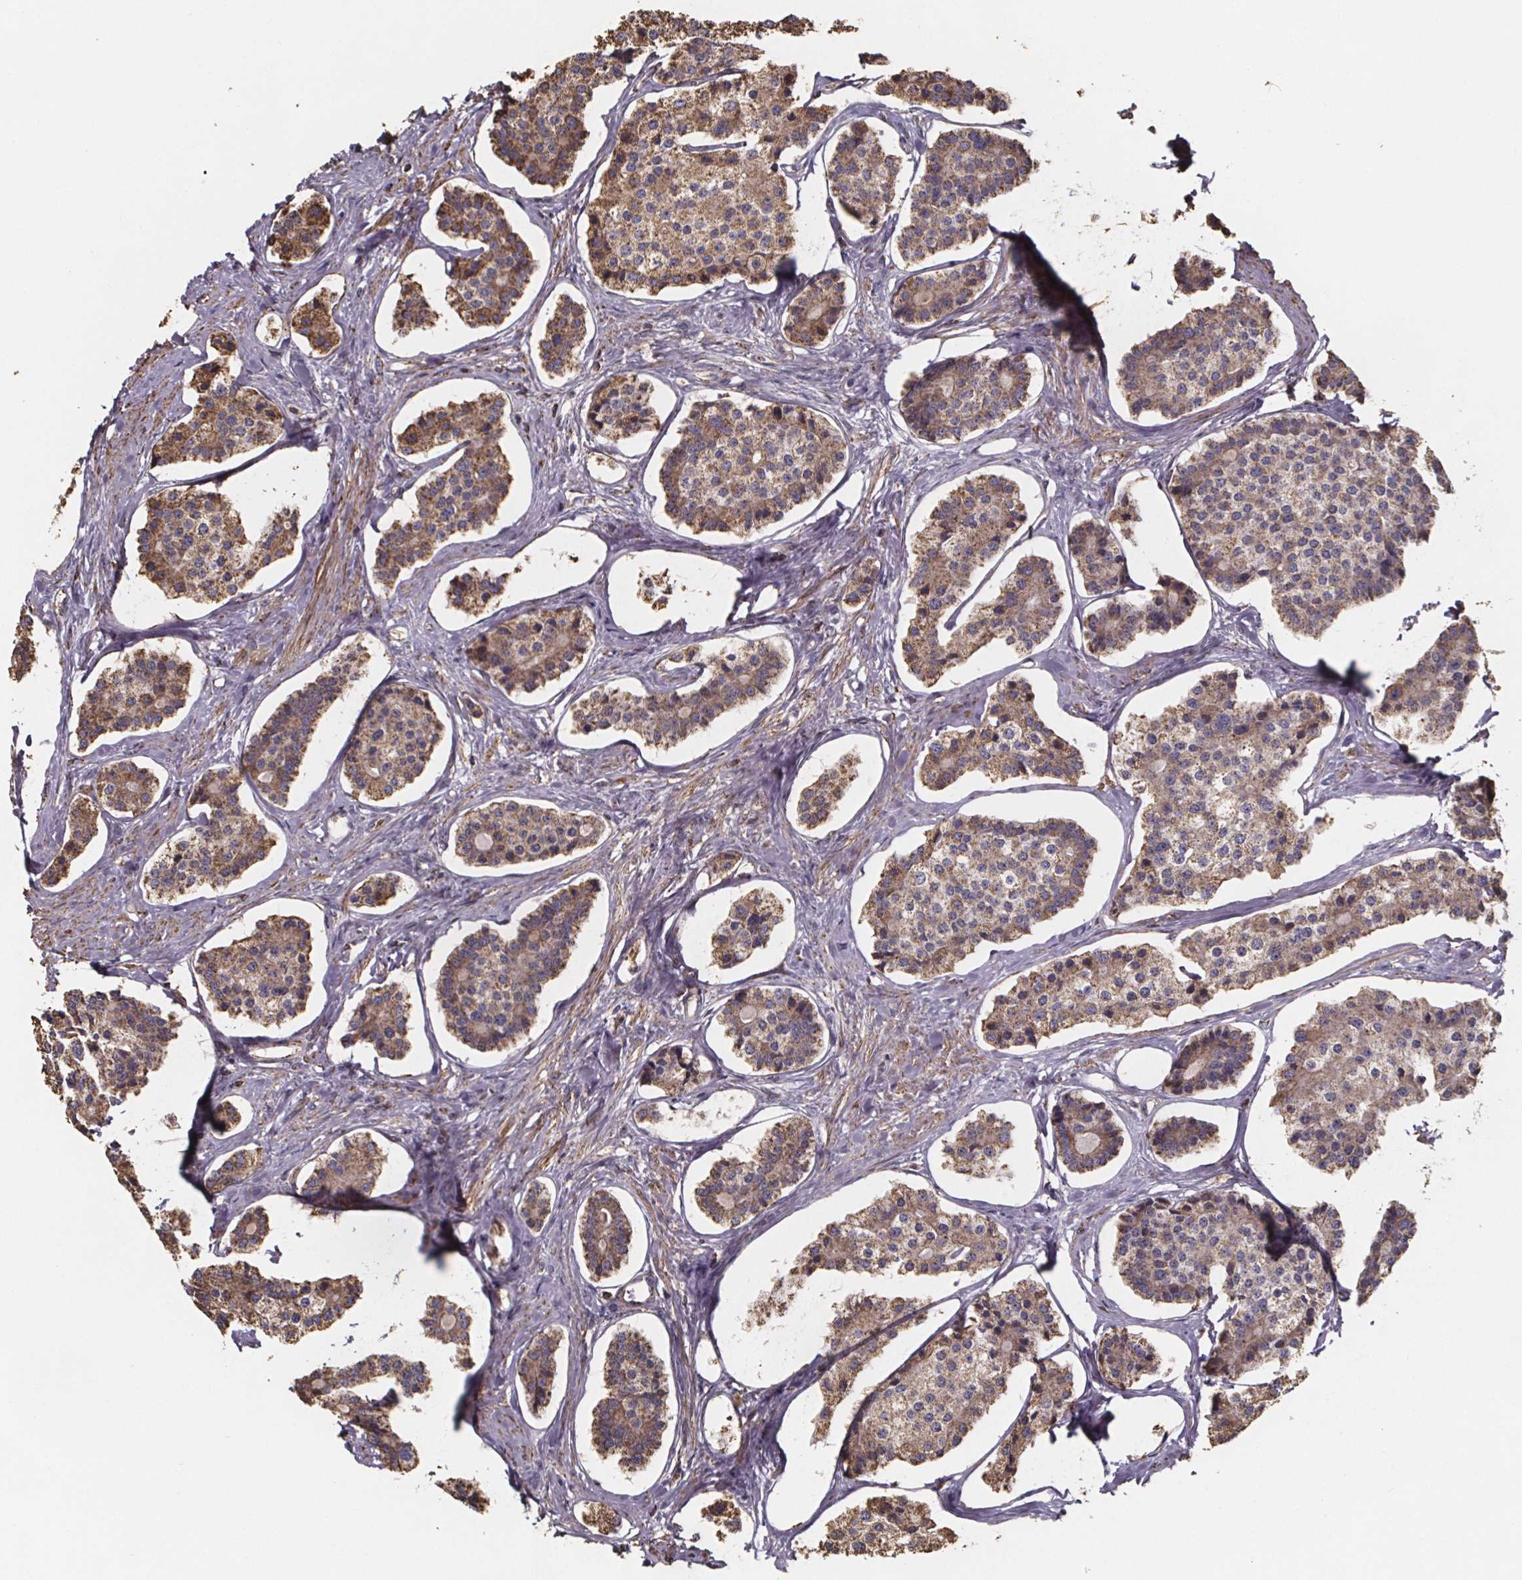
{"staining": {"intensity": "moderate", "quantity": ">75%", "location": "cytoplasmic/membranous"}, "tissue": "carcinoid", "cell_type": "Tumor cells", "image_type": "cancer", "snomed": [{"axis": "morphology", "description": "Carcinoid, malignant, NOS"}, {"axis": "topography", "description": "Small intestine"}], "caption": "This is an image of immunohistochemistry (IHC) staining of carcinoid, which shows moderate staining in the cytoplasmic/membranous of tumor cells.", "gene": "SLC35D2", "patient": {"sex": "female", "age": 65}}